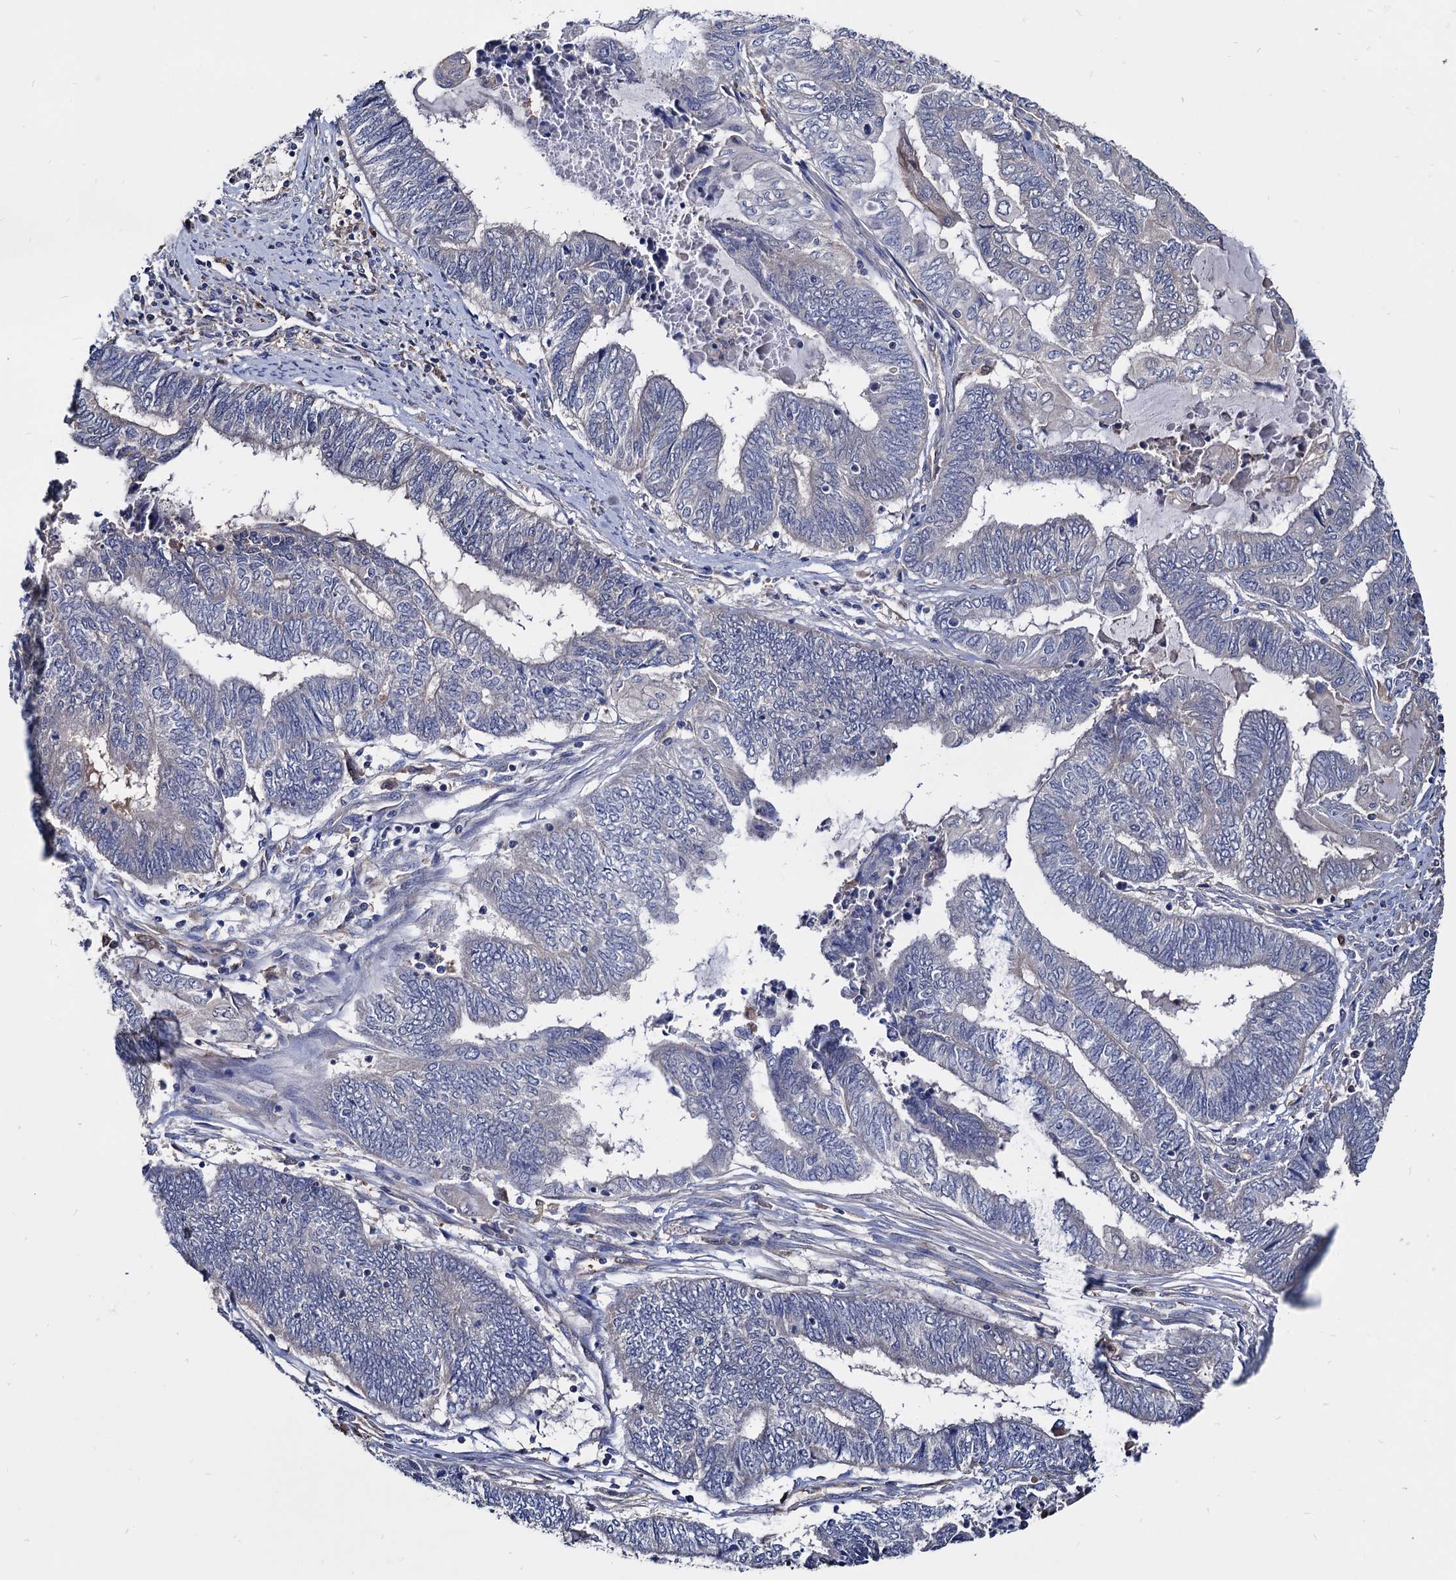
{"staining": {"intensity": "negative", "quantity": "none", "location": "none"}, "tissue": "endometrial cancer", "cell_type": "Tumor cells", "image_type": "cancer", "snomed": [{"axis": "morphology", "description": "Adenocarcinoma, NOS"}, {"axis": "topography", "description": "Uterus"}, {"axis": "topography", "description": "Endometrium"}], "caption": "A histopathology image of human adenocarcinoma (endometrial) is negative for staining in tumor cells.", "gene": "CPPED1", "patient": {"sex": "female", "age": 70}}